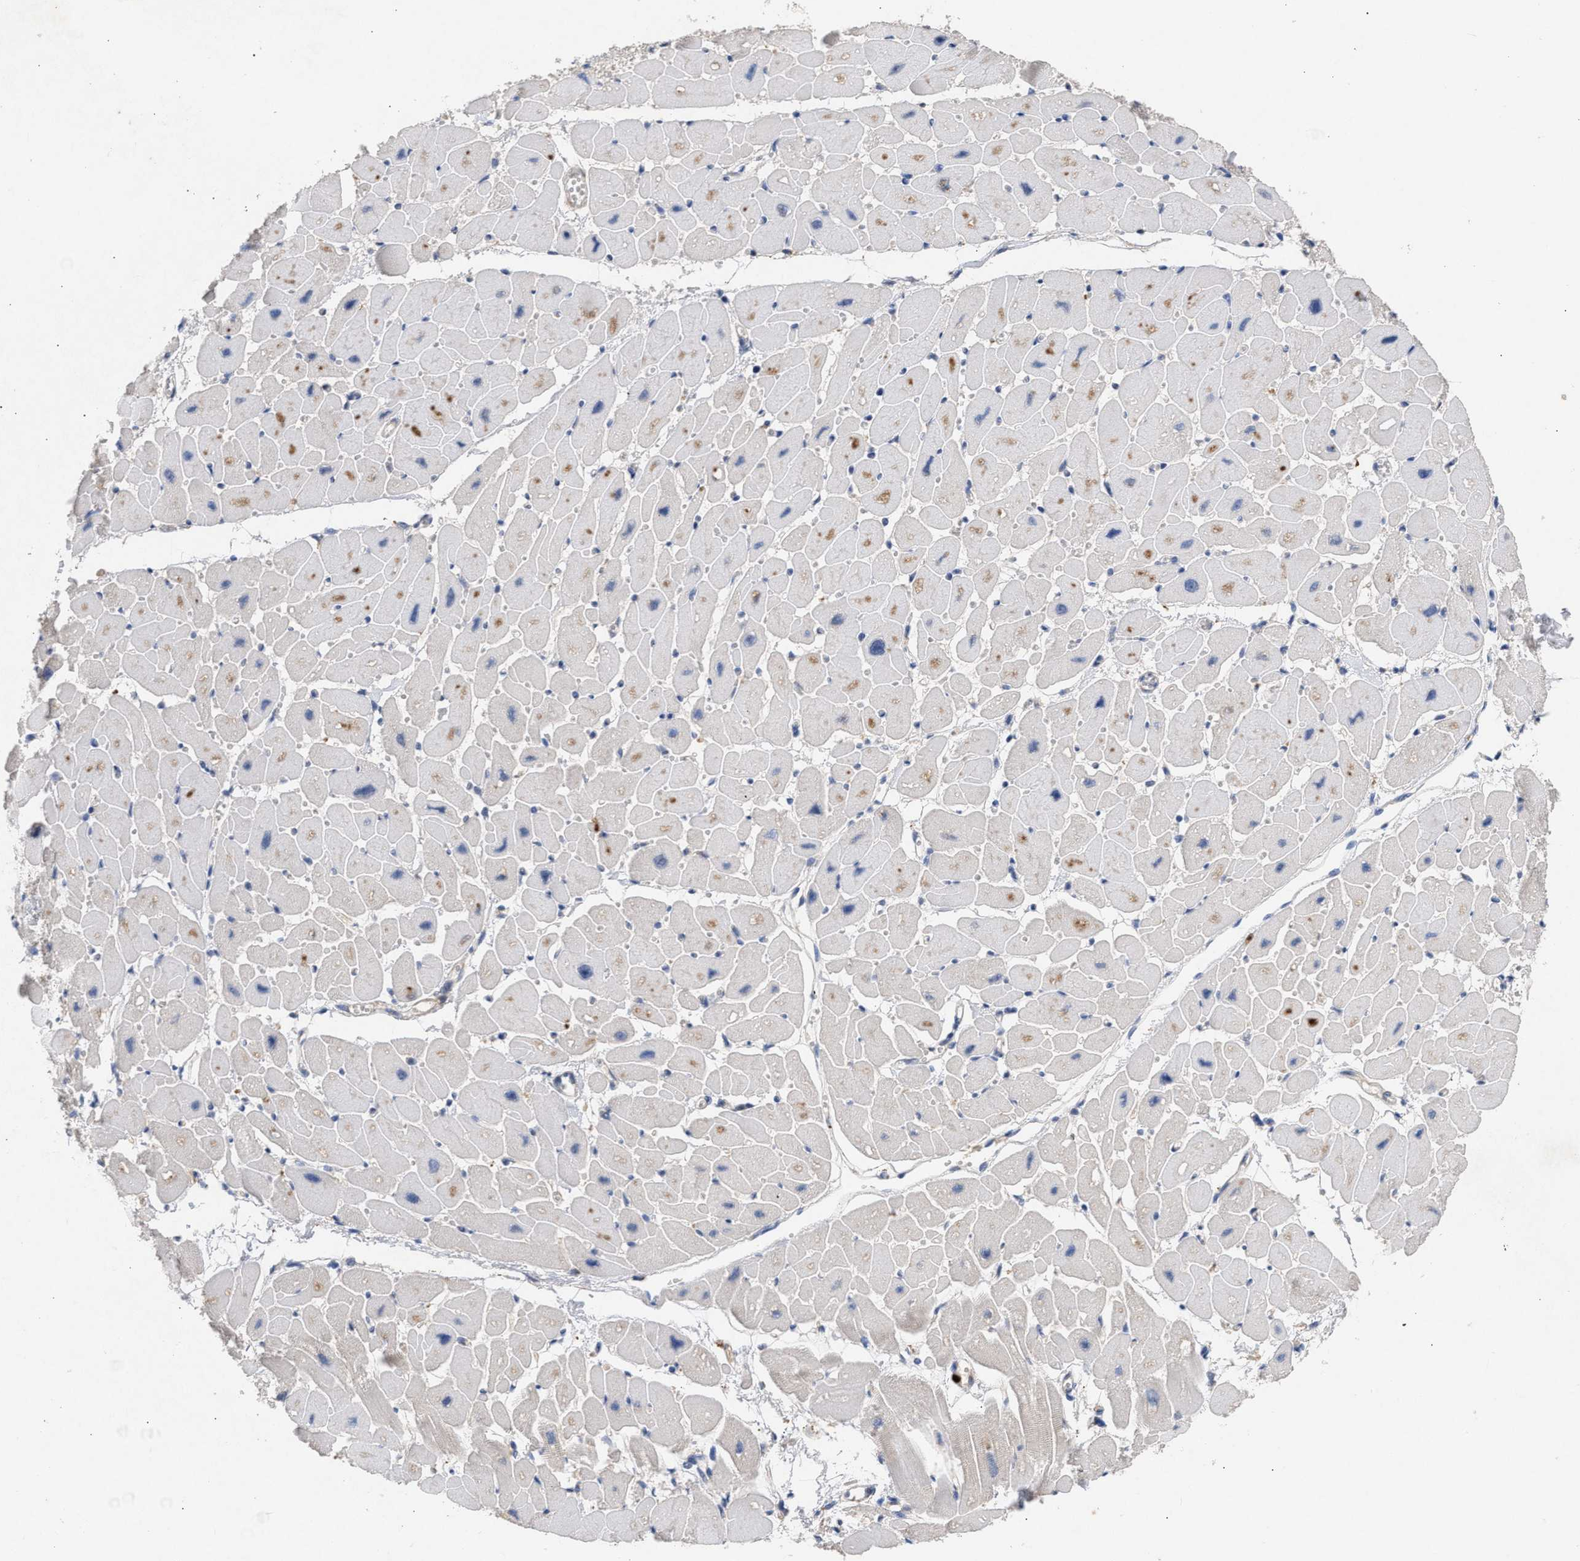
{"staining": {"intensity": "negative", "quantity": "none", "location": "none"}, "tissue": "heart muscle", "cell_type": "Cardiomyocytes", "image_type": "normal", "snomed": [{"axis": "morphology", "description": "Normal tissue, NOS"}, {"axis": "topography", "description": "Heart"}], "caption": "Histopathology image shows no protein expression in cardiomyocytes of benign heart muscle. (Brightfield microscopy of DAB (3,3'-diaminobenzidine) immunohistochemistry (IHC) at high magnification).", "gene": "SELENOM", "patient": {"sex": "female", "age": 54}}